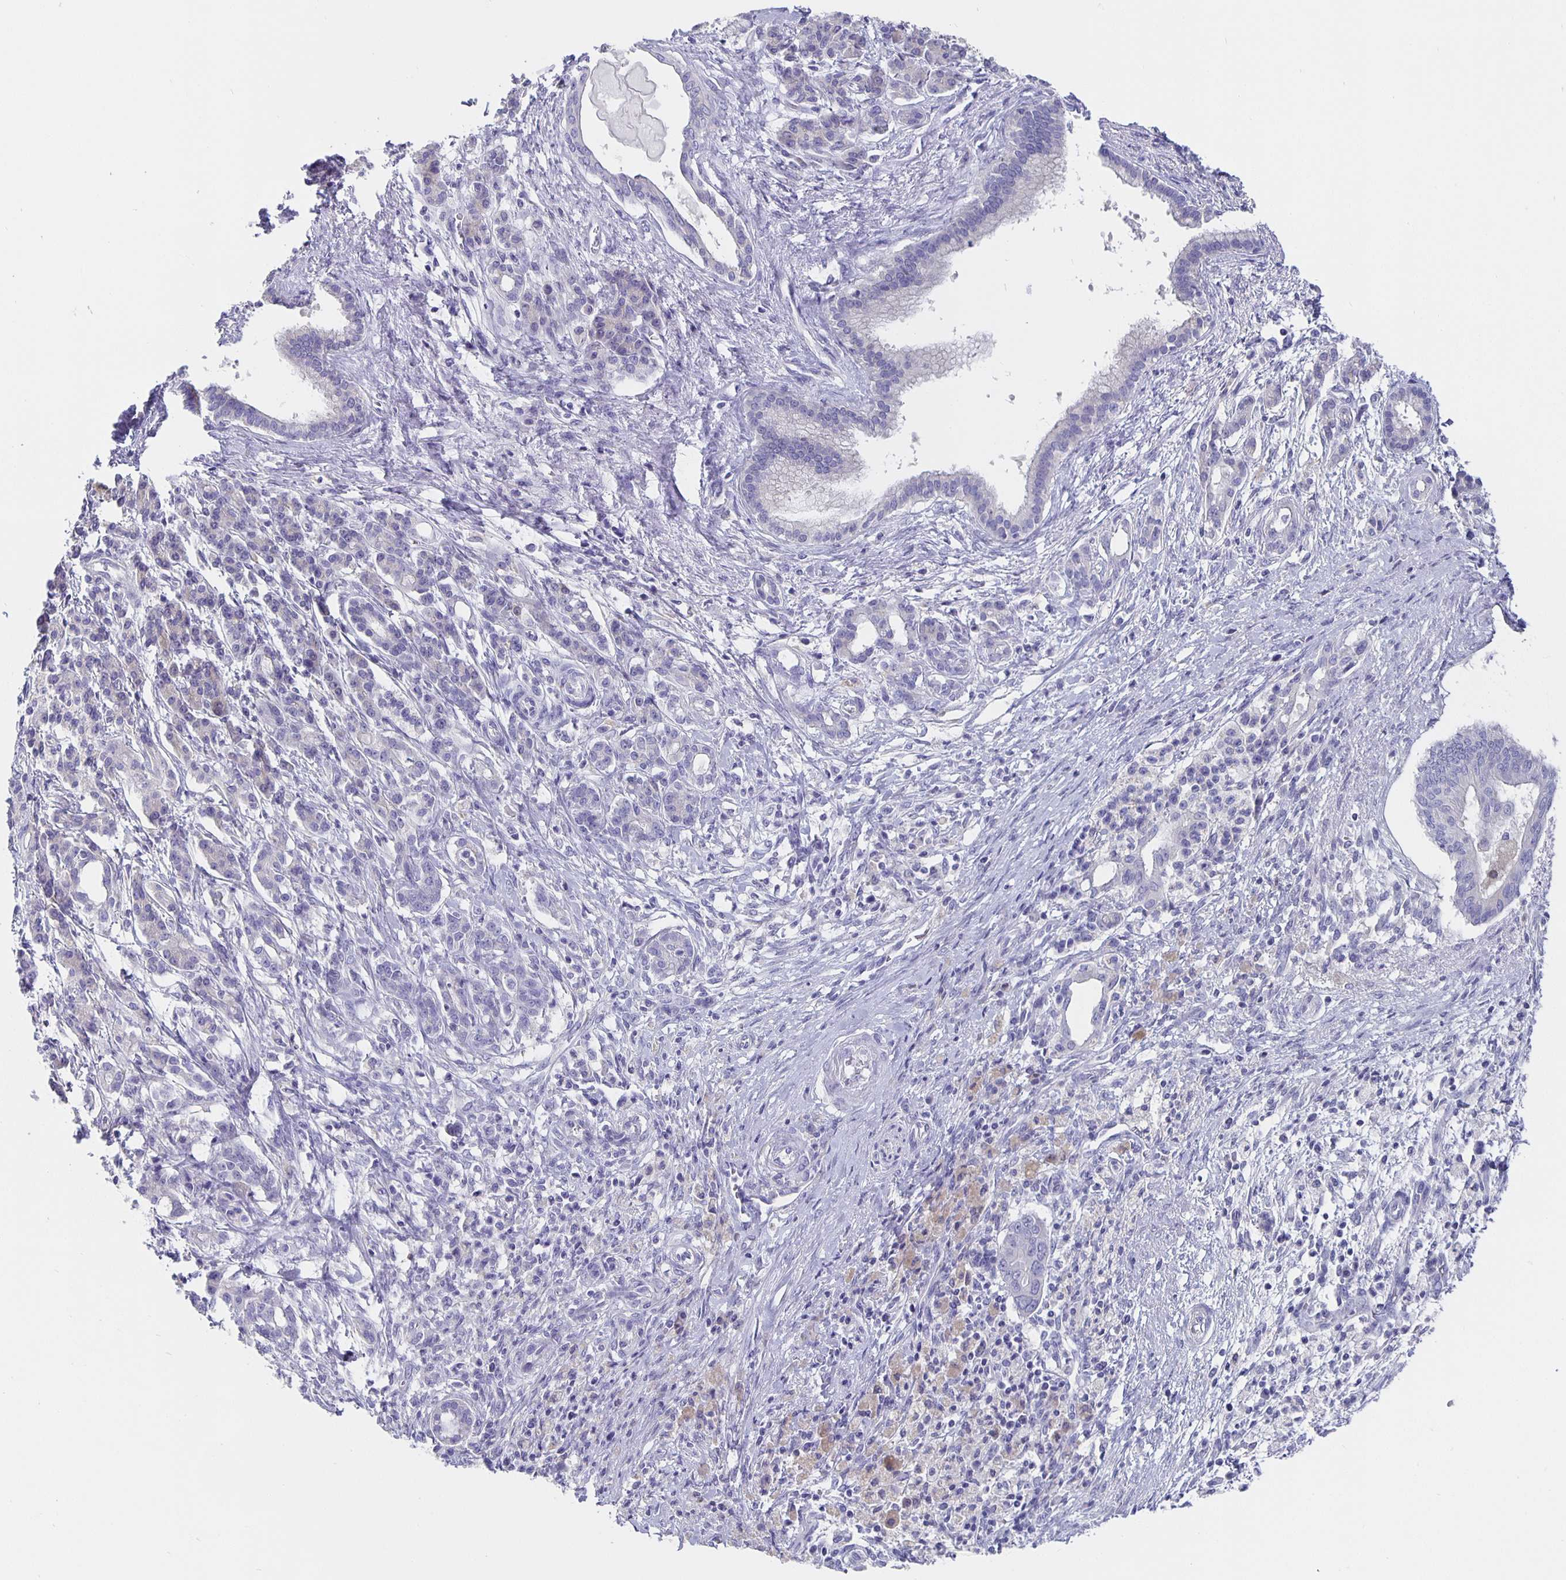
{"staining": {"intensity": "negative", "quantity": "none", "location": "none"}, "tissue": "pancreatic cancer", "cell_type": "Tumor cells", "image_type": "cancer", "snomed": [{"axis": "morphology", "description": "Adenocarcinoma, NOS"}, {"axis": "topography", "description": "Pancreas"}], "caption": "IHC of human pancreatic cancer (adenocarcinoma) exhibits no expression in tumor cells. Nuclei are stained in blue.", "gene": "CFAP74", "patient": {"sex": "male", "age": 68}}